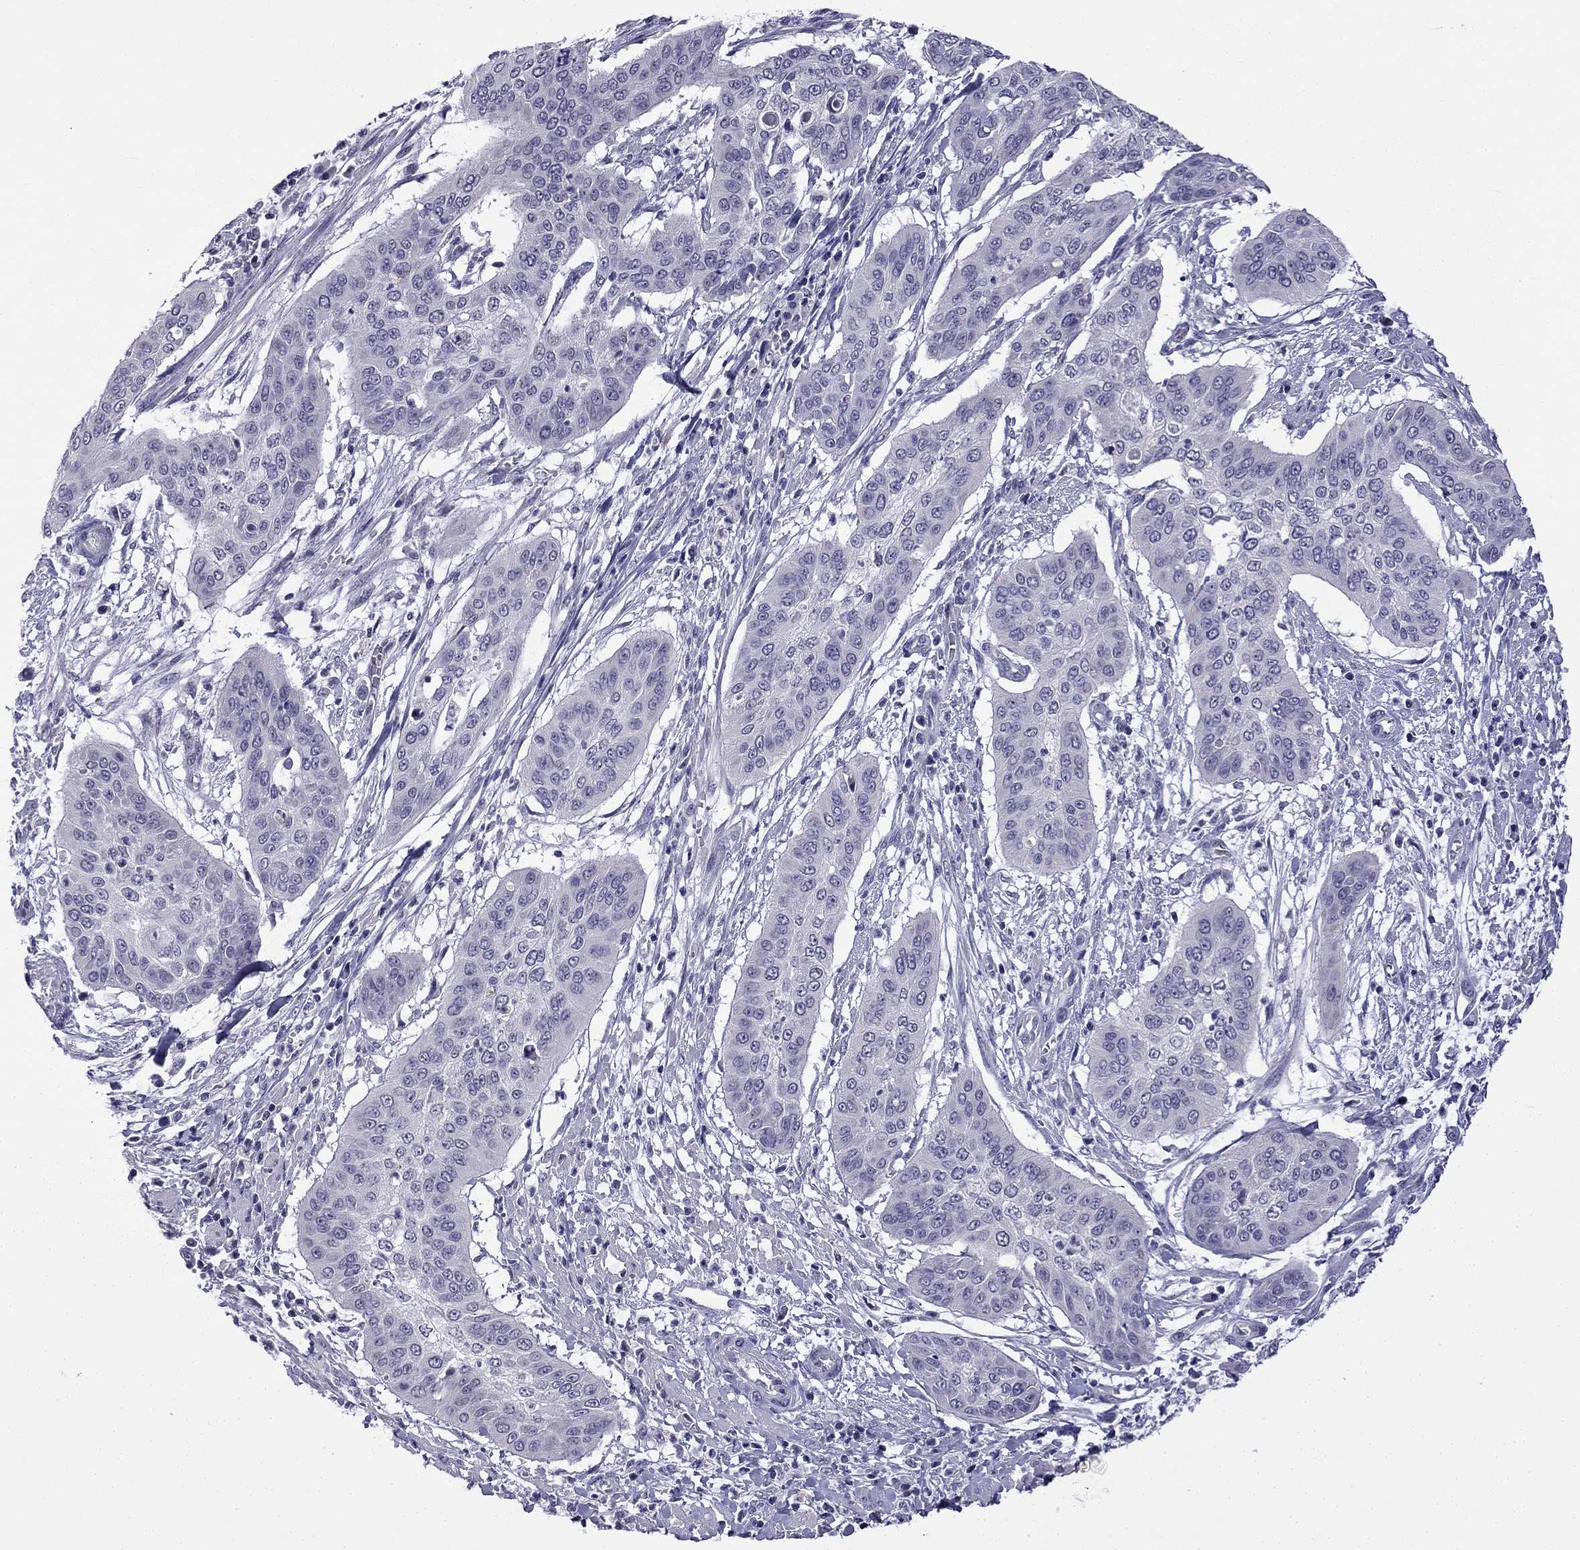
{"staining": {"intensity": "negative", "quantity": "none", "location": "none"}, "tissue": "cervical cancer", "cell_type": "Tumor cells", "image_type": "cancer", "snomed": [{"axis": "morphology", "description": "Squamous cell carcinoma, NOS"}, {"axis": "topography", "description": "Cervix"}], "caption": "Tumor cells show no significant protein positivity in cervical cancer.", "gene": "C5orf49", "patient": {"sex": "female", "age": 39}}